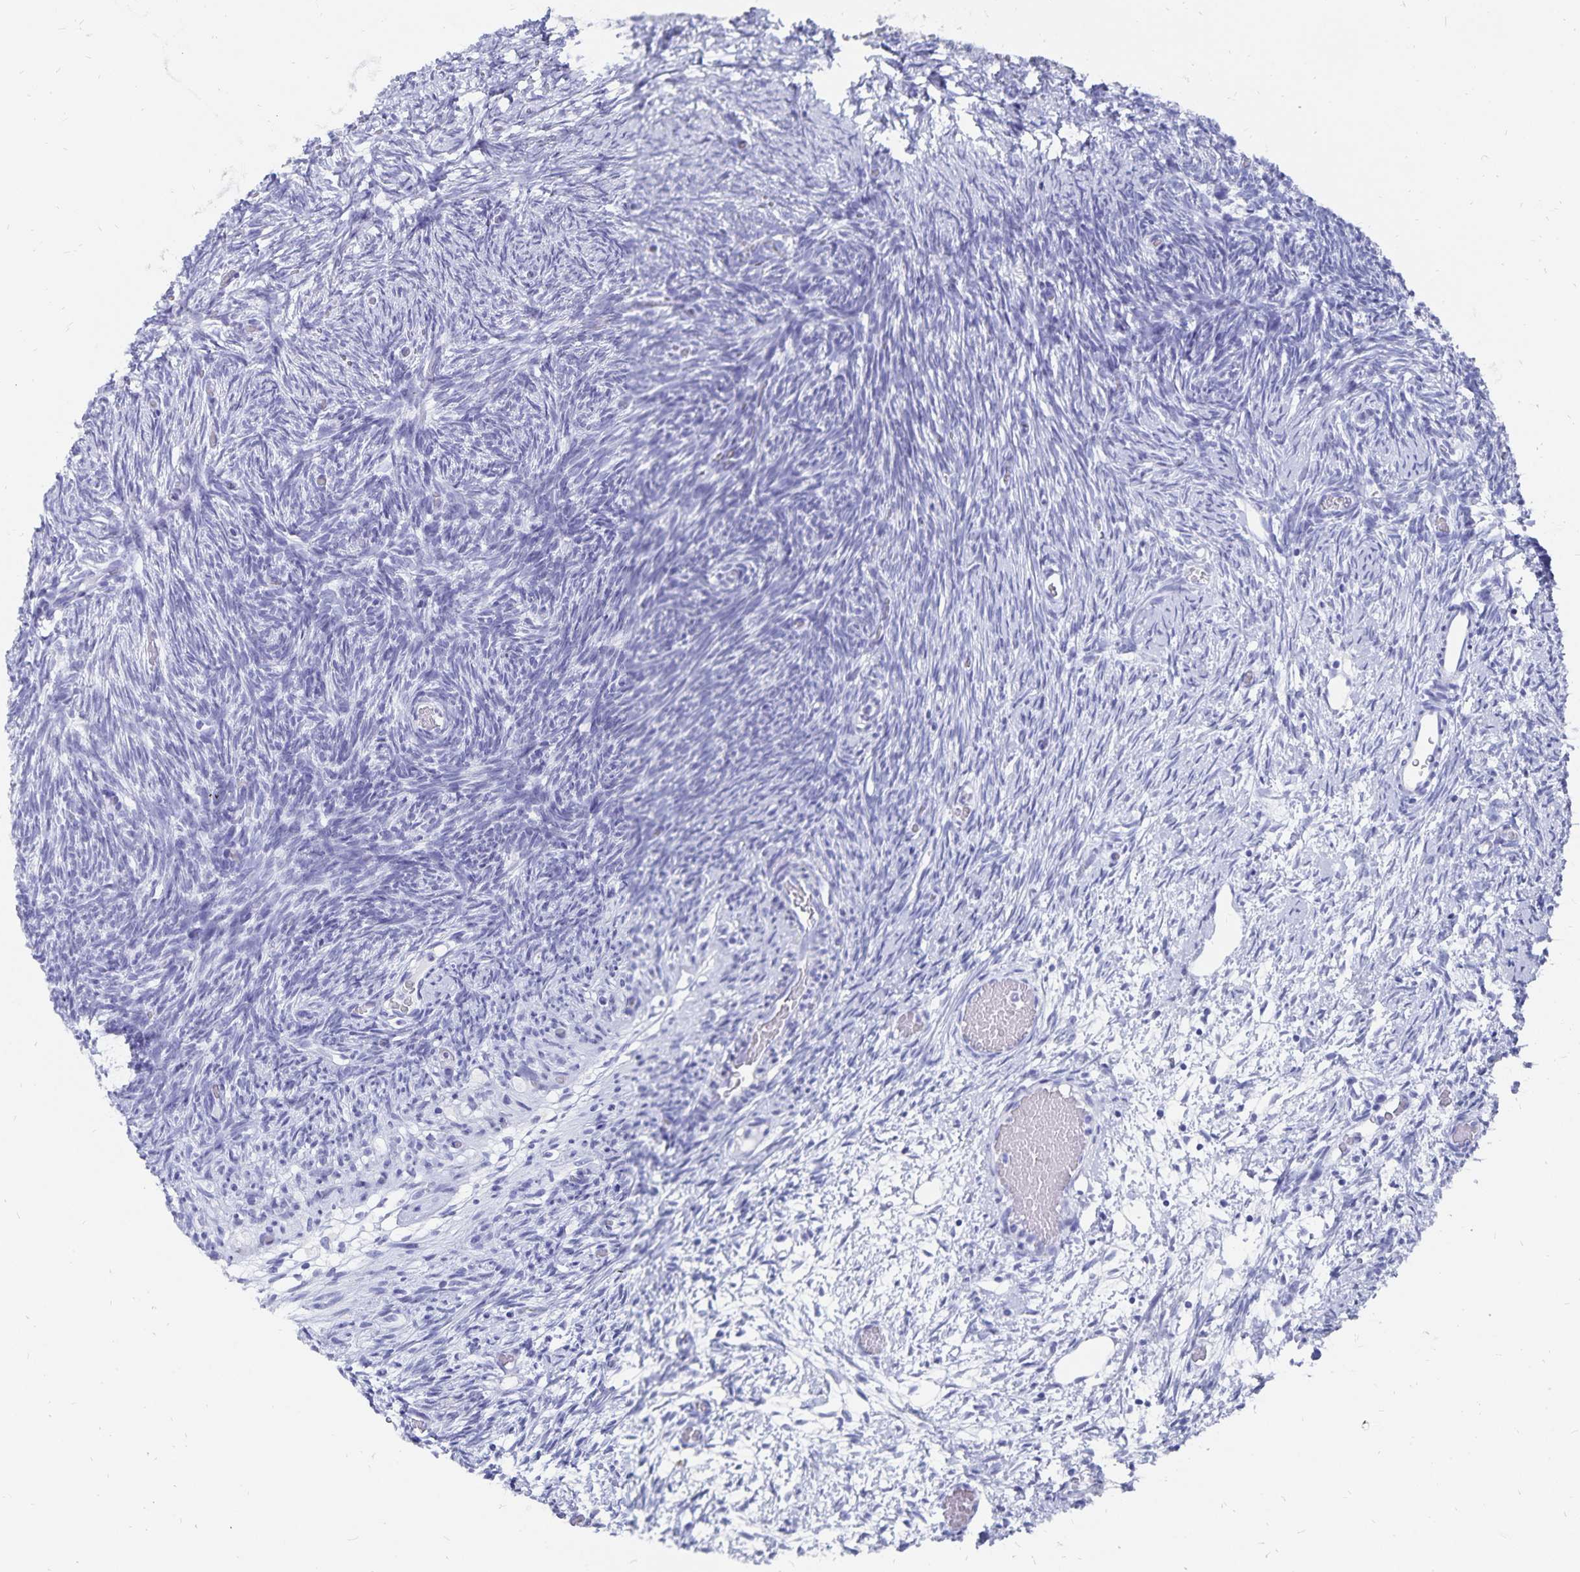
{"staining": {"intensity": "negative", "quantity": "none", "location": "none"}, "tissue": "ovary", "cell_type": "Follicle cells", "image_type": "normal", "snomed": [{"axis": "morphology", "description": "Normal tissue, NOS"}, {"axis": "topography", "description": "Ovary"}], "caption": "IHC photomicrograph of benign ovary stained for a protein (brown), which displays no positivity in follicle cells. (Stains: DAB immunohistochemistry (IHC) with hematoxylin counter stain, Microscopy: brightfield microscopy at high magnification).", "gene": "ADH1A", "patient": {"sex": "female", "age": 39}}